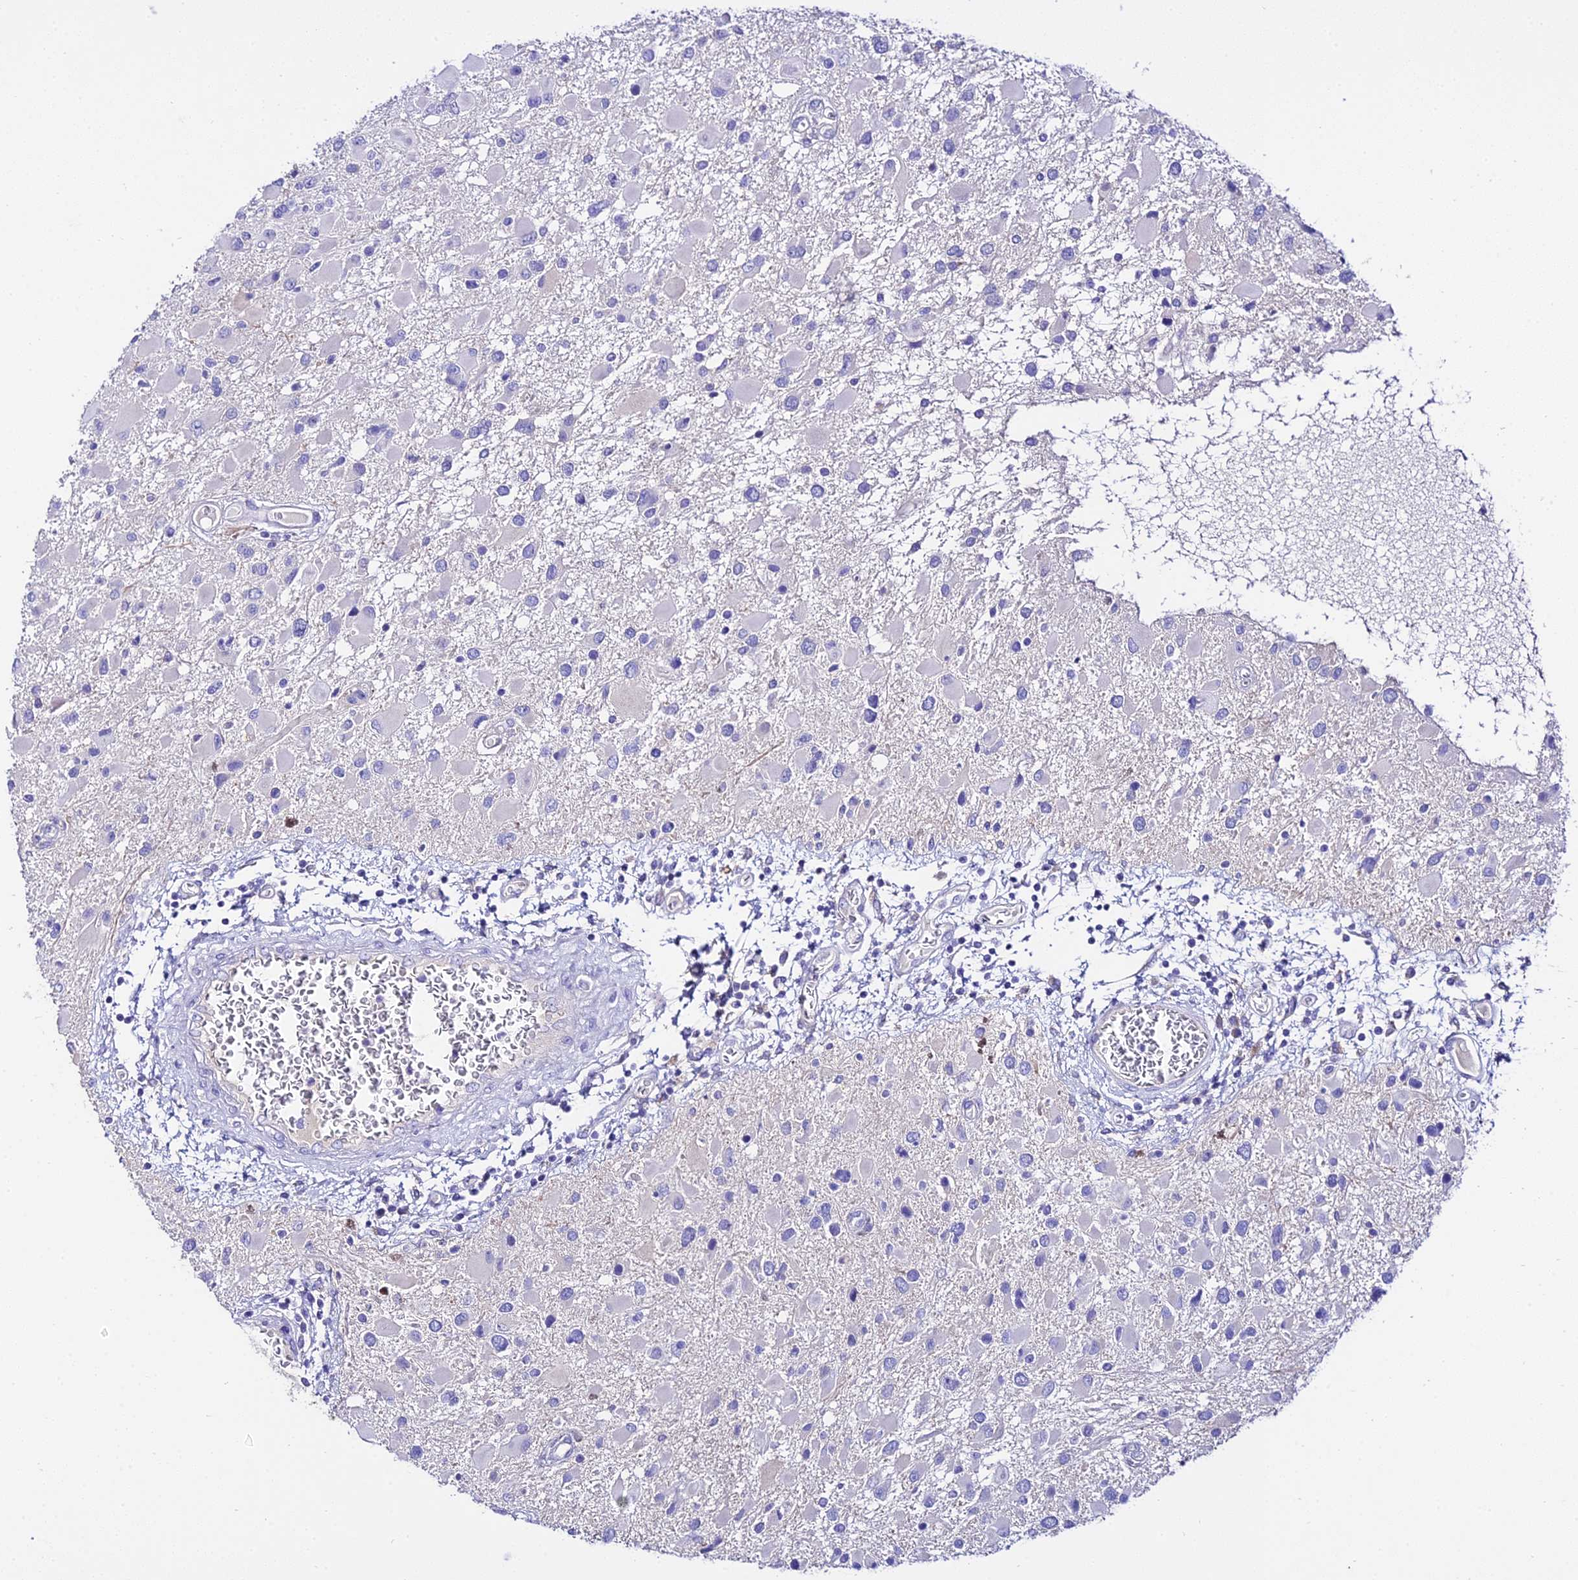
{"staining": {"intensity": "negative", "quantity": "none", "location": "none"}, "tissue": "glioma", "cell_type": "Tumor cells", "image_type": "cancer", "snomed": [{"axis": "morphology", "description": "Glioma, malignant, High grade"}, {"axis": "topography", "description": "Brain"}], "caption": "The micrograph shows no staining of tumor cells in malignant high-grade glioma.", "gene": "TMEM117", "patient": {"sex": "male", "age": 53}}